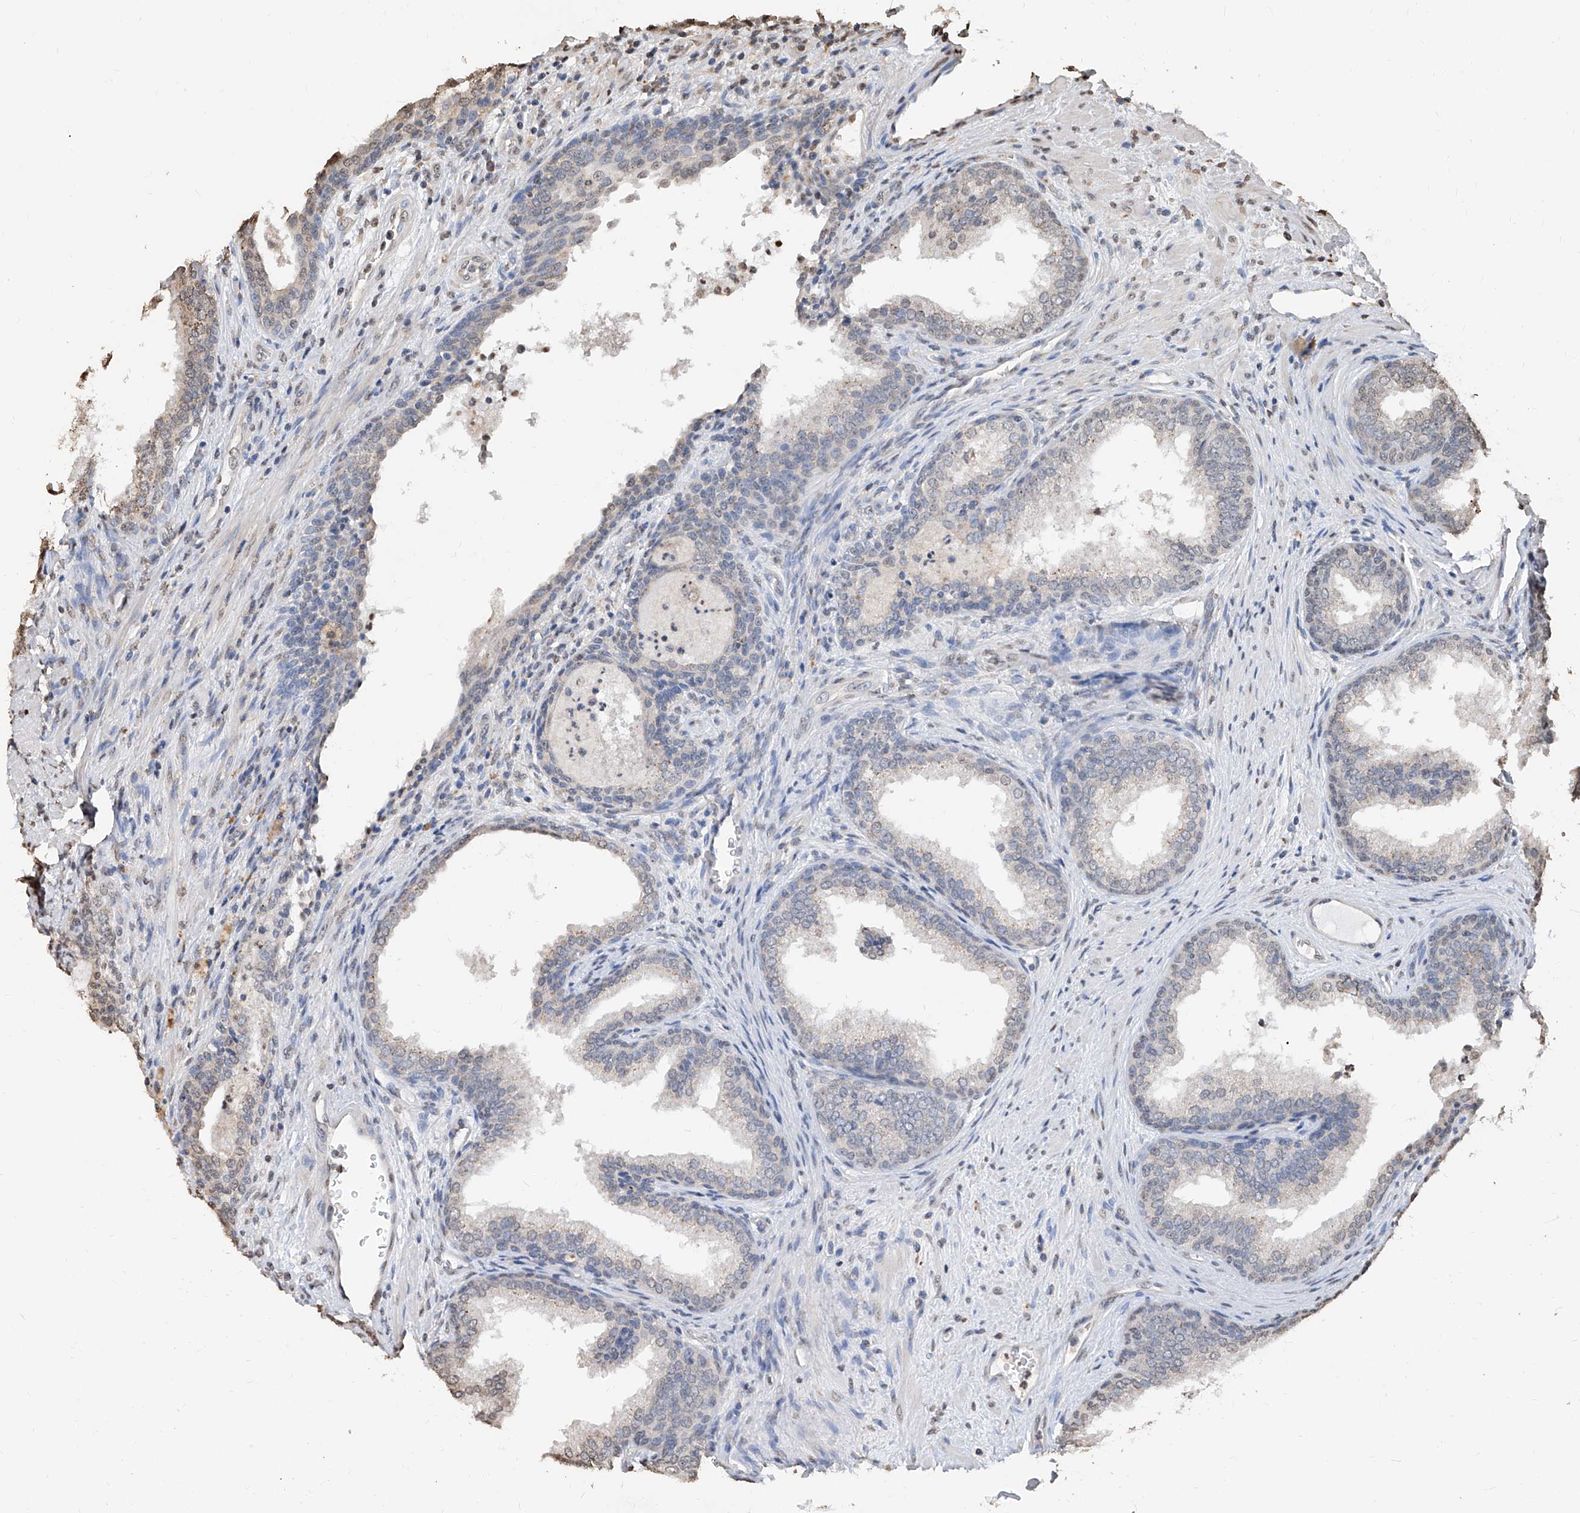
{"staining": {"intensity": "moderate", "quantity": "25%-75%", "location": "nuclear"}, "tissue": "prostate", "cell_type": "Glandular cells", "image_type": "normal", "snomed": [{"axis": "morphology", "description": "Normal tissue, NOS"}, {"axis": "topography", "description": "Prostate"}], "caption": "A high-resolution micrograph shows immunohistochemistry (IHC) staining of benign prostate, which exhibits moderate nuclear expression in about 25%-75% of glandular cells. The staining was performed using DAB to visualize the protein expression in brown, while the nuclei were stained in blue with hematoxylin (Magnification: 20x).", "gene": "RP9", "patient": {"sex": "male", "age": 76}}